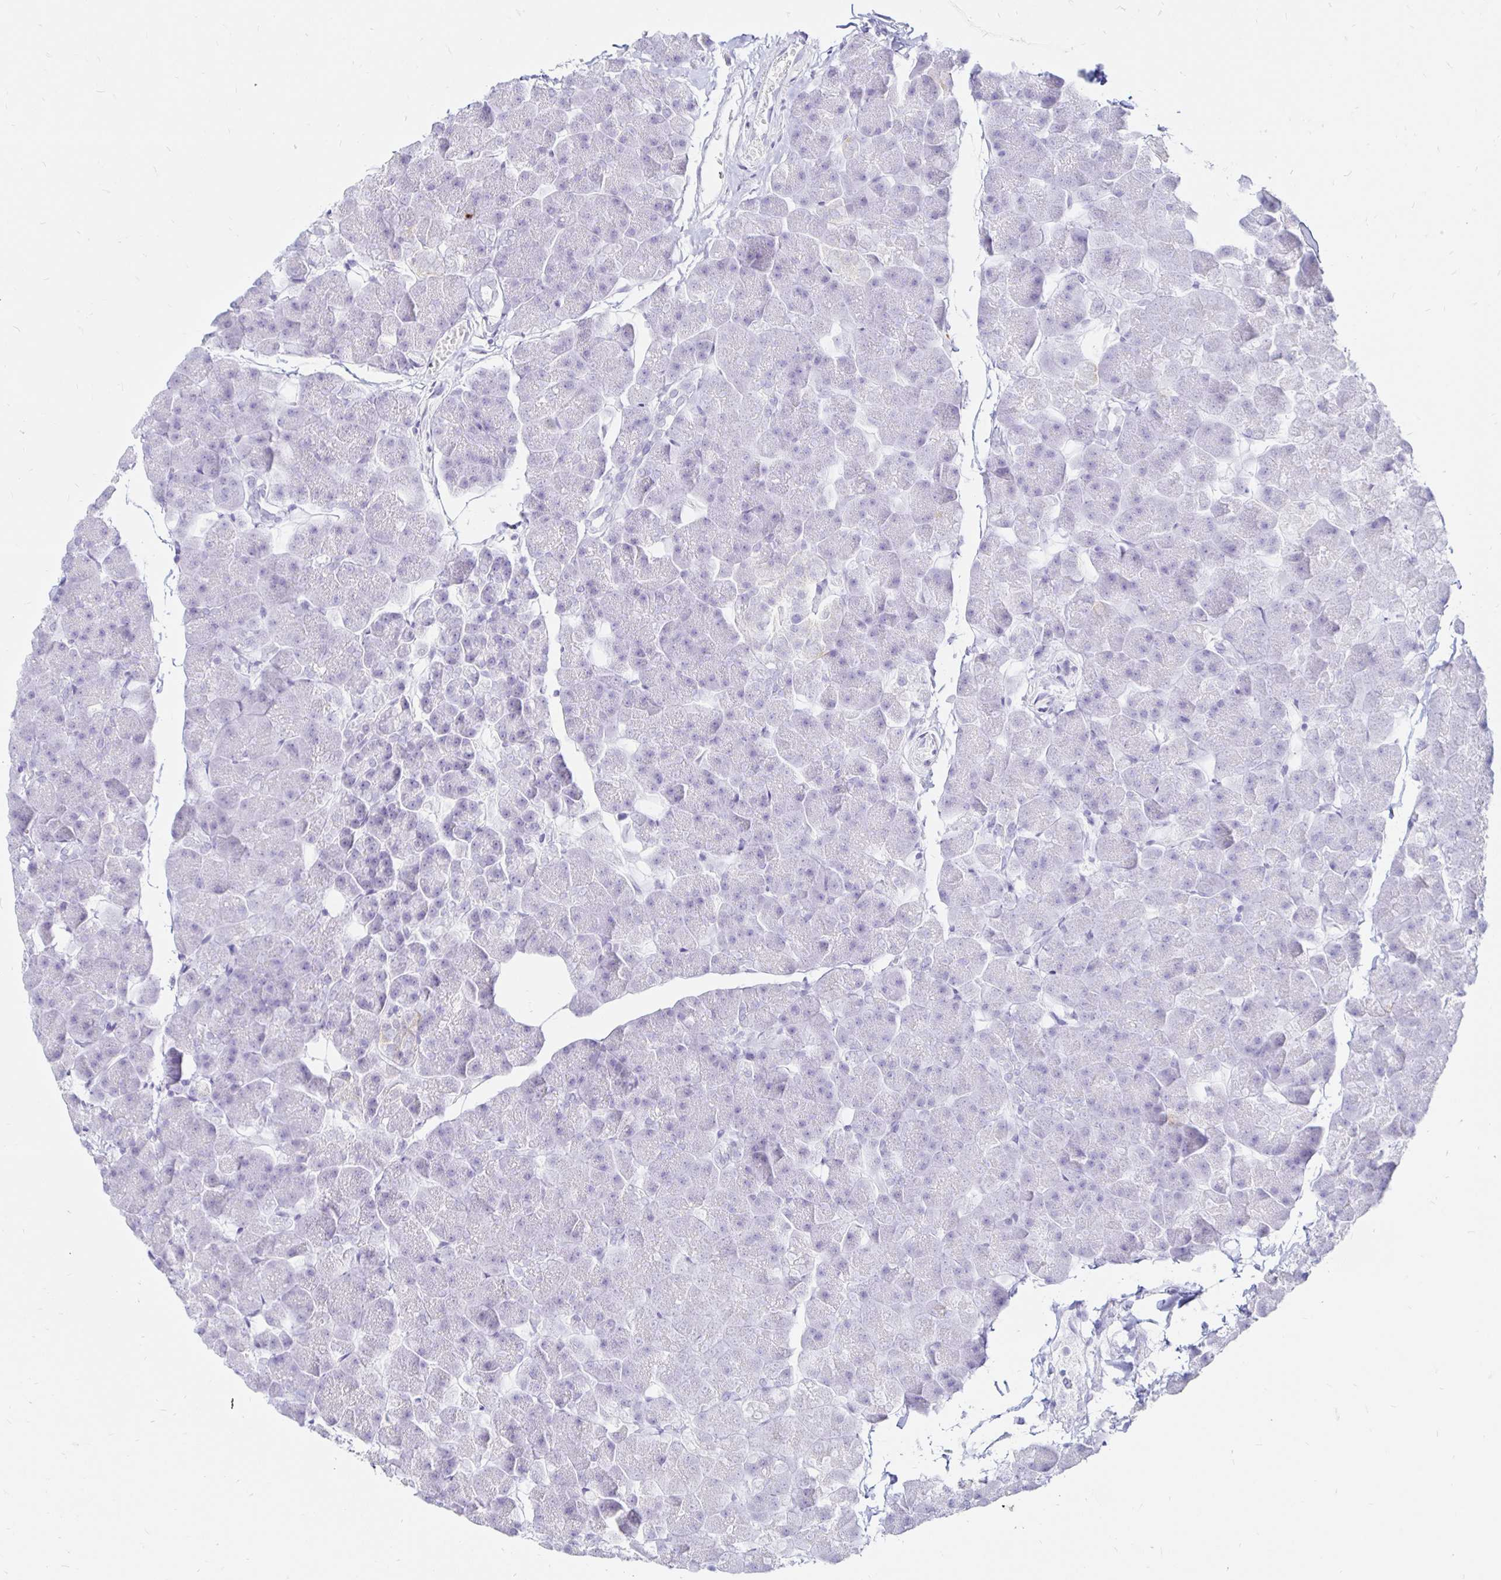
{"staining": {"intensity": "negative", "quantity": "none", "location": "none"}, "tissue": "pancreas", "cell_type": "Exocrine glandular cells", "image_type": "normal", "snomed": [{"axis": "morphology", "description": "Normal tissue, NOS"}, {"axis": "topography", "description": "Pancreas"}], "caption": "Immunohistochemistry histopathology image of normal pancreas: pancreas stained with DAB exhibits no significant protein positivity in exocrine glandular cells.", "gene": "TIMP1", "patient": {"sex": "male", "age": 35}}